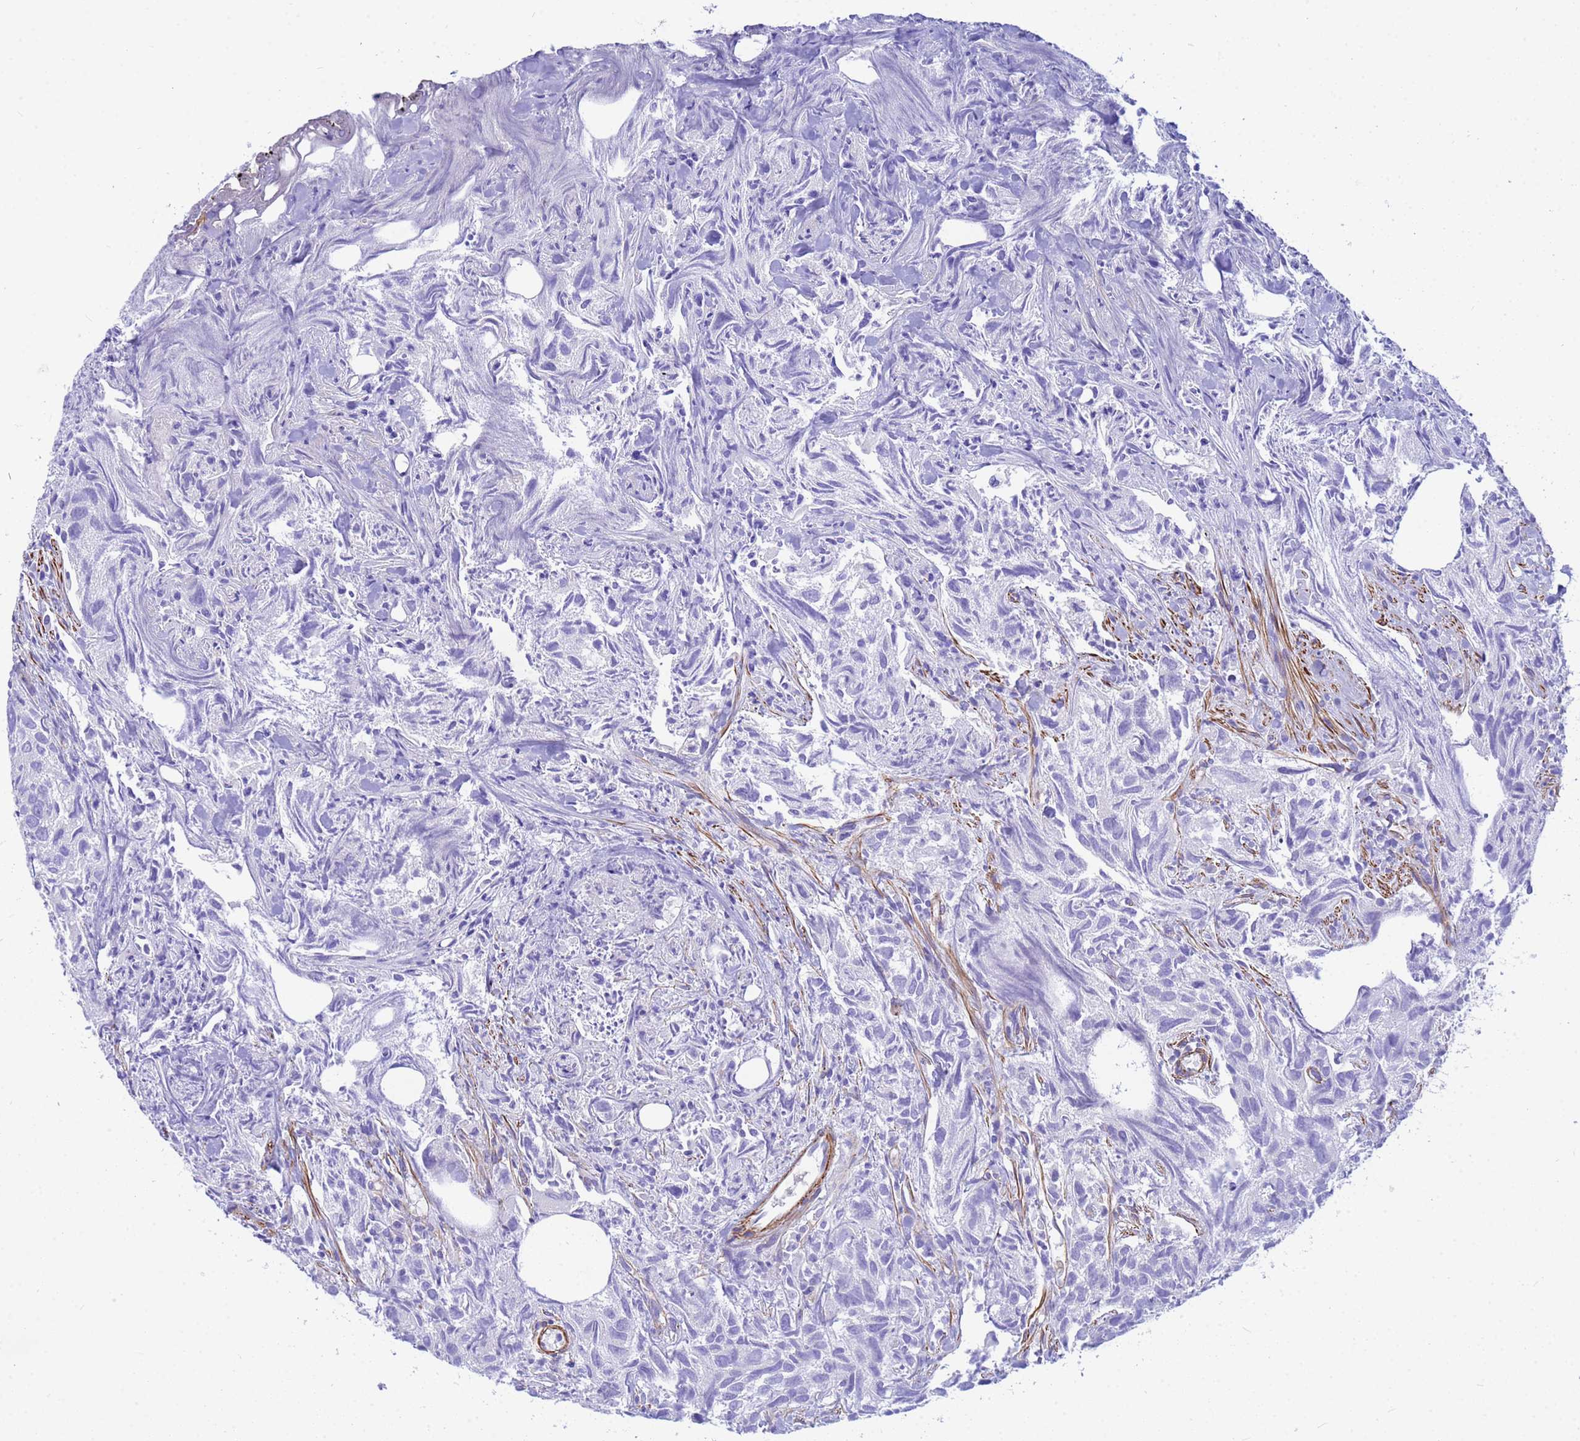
{"staining": {"intensity": "negative", "quantity": "none", "location": "none"}, "tissue": "urothelial cancer", "cell_type": "Tumor cells", "image_type": "cancer", "snomed": [{"axis": "morphology", "description": "Urothelial carcinoma, High grade"}, {"axis": "topography", "description": "Urinary bladder"}], "caption": "Immunohistochemistry (IHC) histopathology image of neoplastic tissue: high-grade urothelial carcinoma stained with DAB (3,3'-diaminobenzidine) demonstrates no significant protein expression in tumor cells.", "gene": "ORM1", "patient": {"sex": "female", "age": 75}}